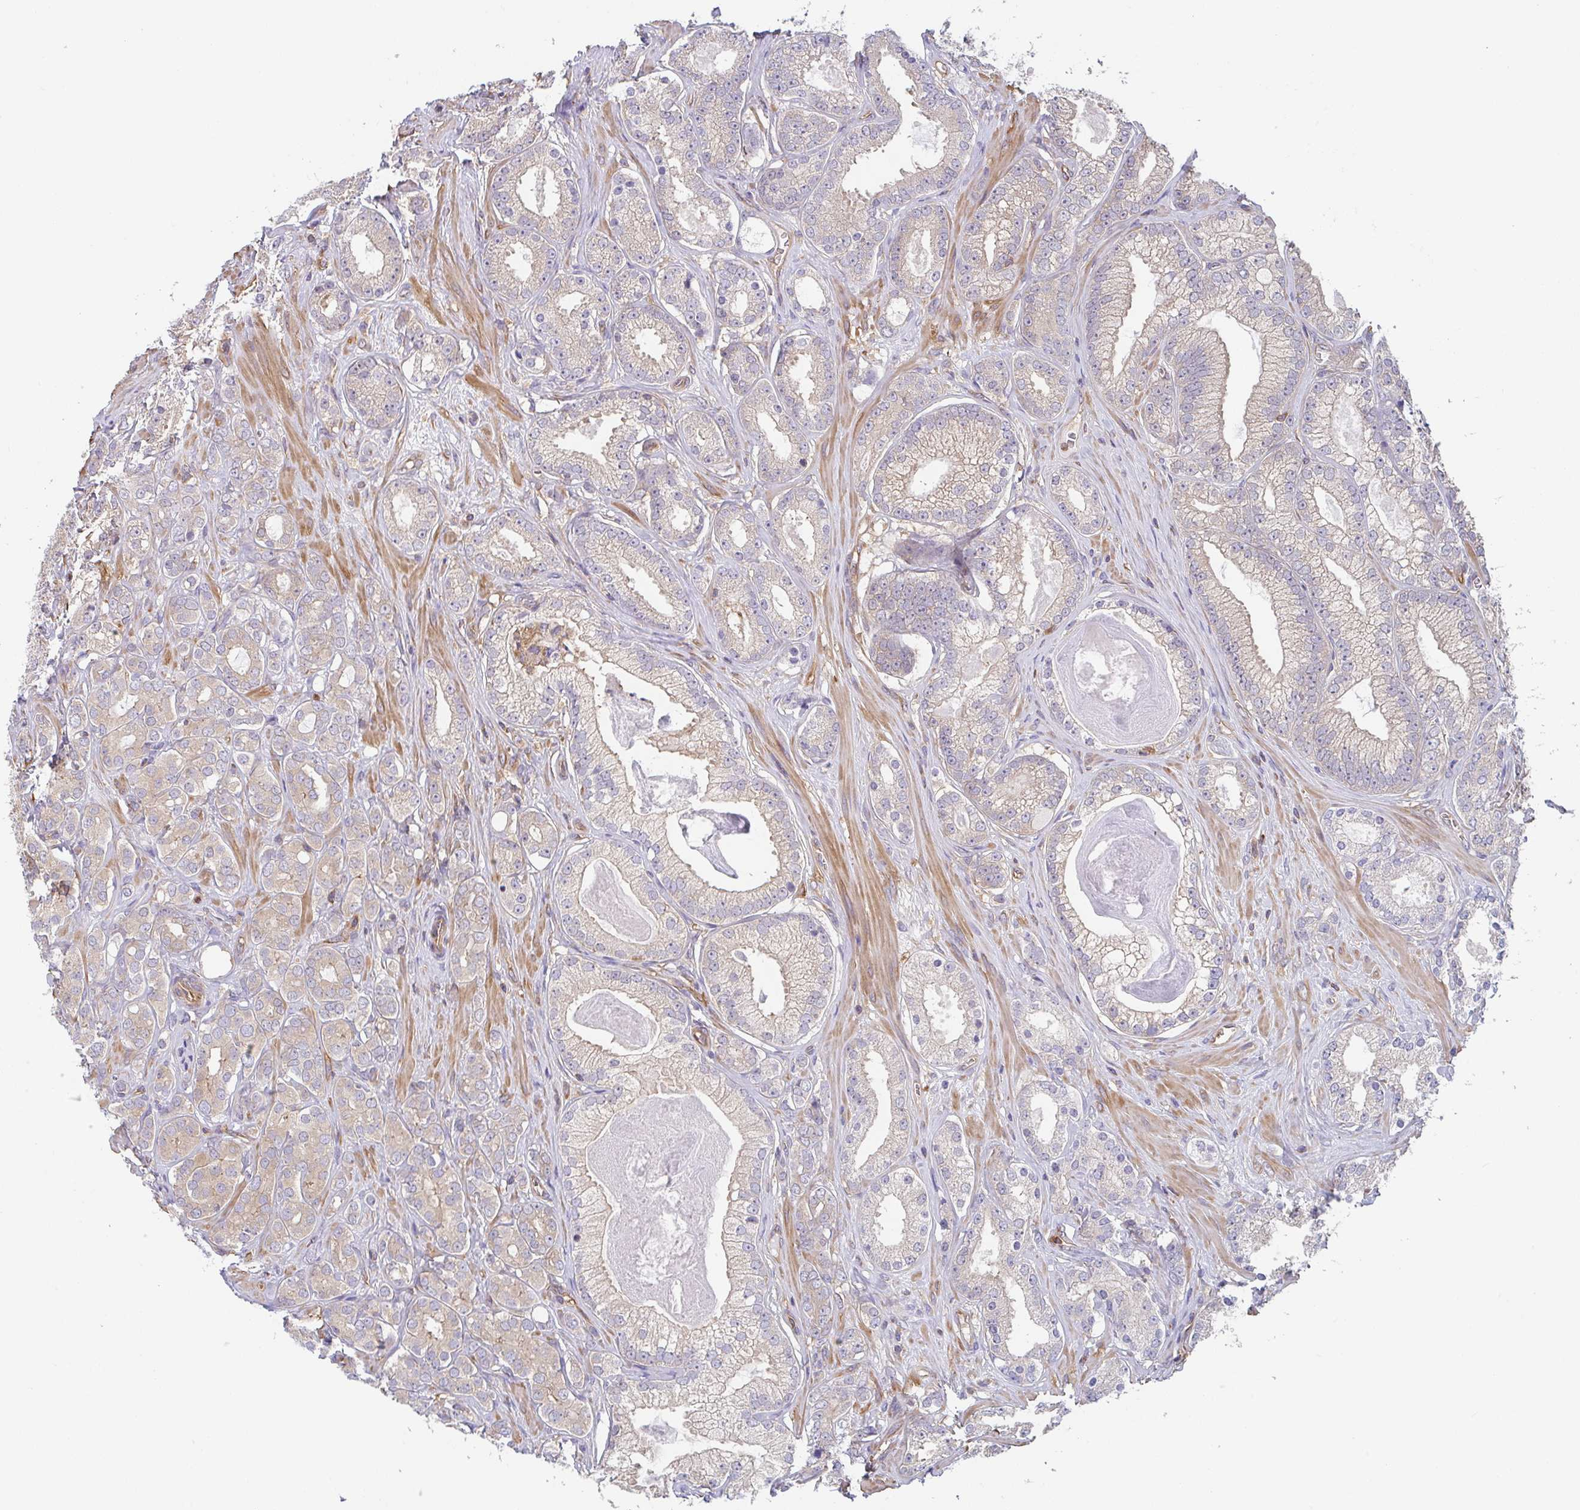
{"staining": {"intensity": "weak", "quantity": "<25%", "location": "cytoplasmic/membranous"}, "tissue": "prostate cancer", "cell_type": "Tumor cells", "image_type": "cancer", "snomed": [{"axis": "morphology", "description": "Adenocarcinoma, High grade"}, {"axis": "topography", "description": "Prostate"}], "caption": "There is no significant staining in tumor cells of prostate high-grade adenocarcinoma.", "gene": "TMEM229A", "patient": {"sex": "male", "age": 66}}